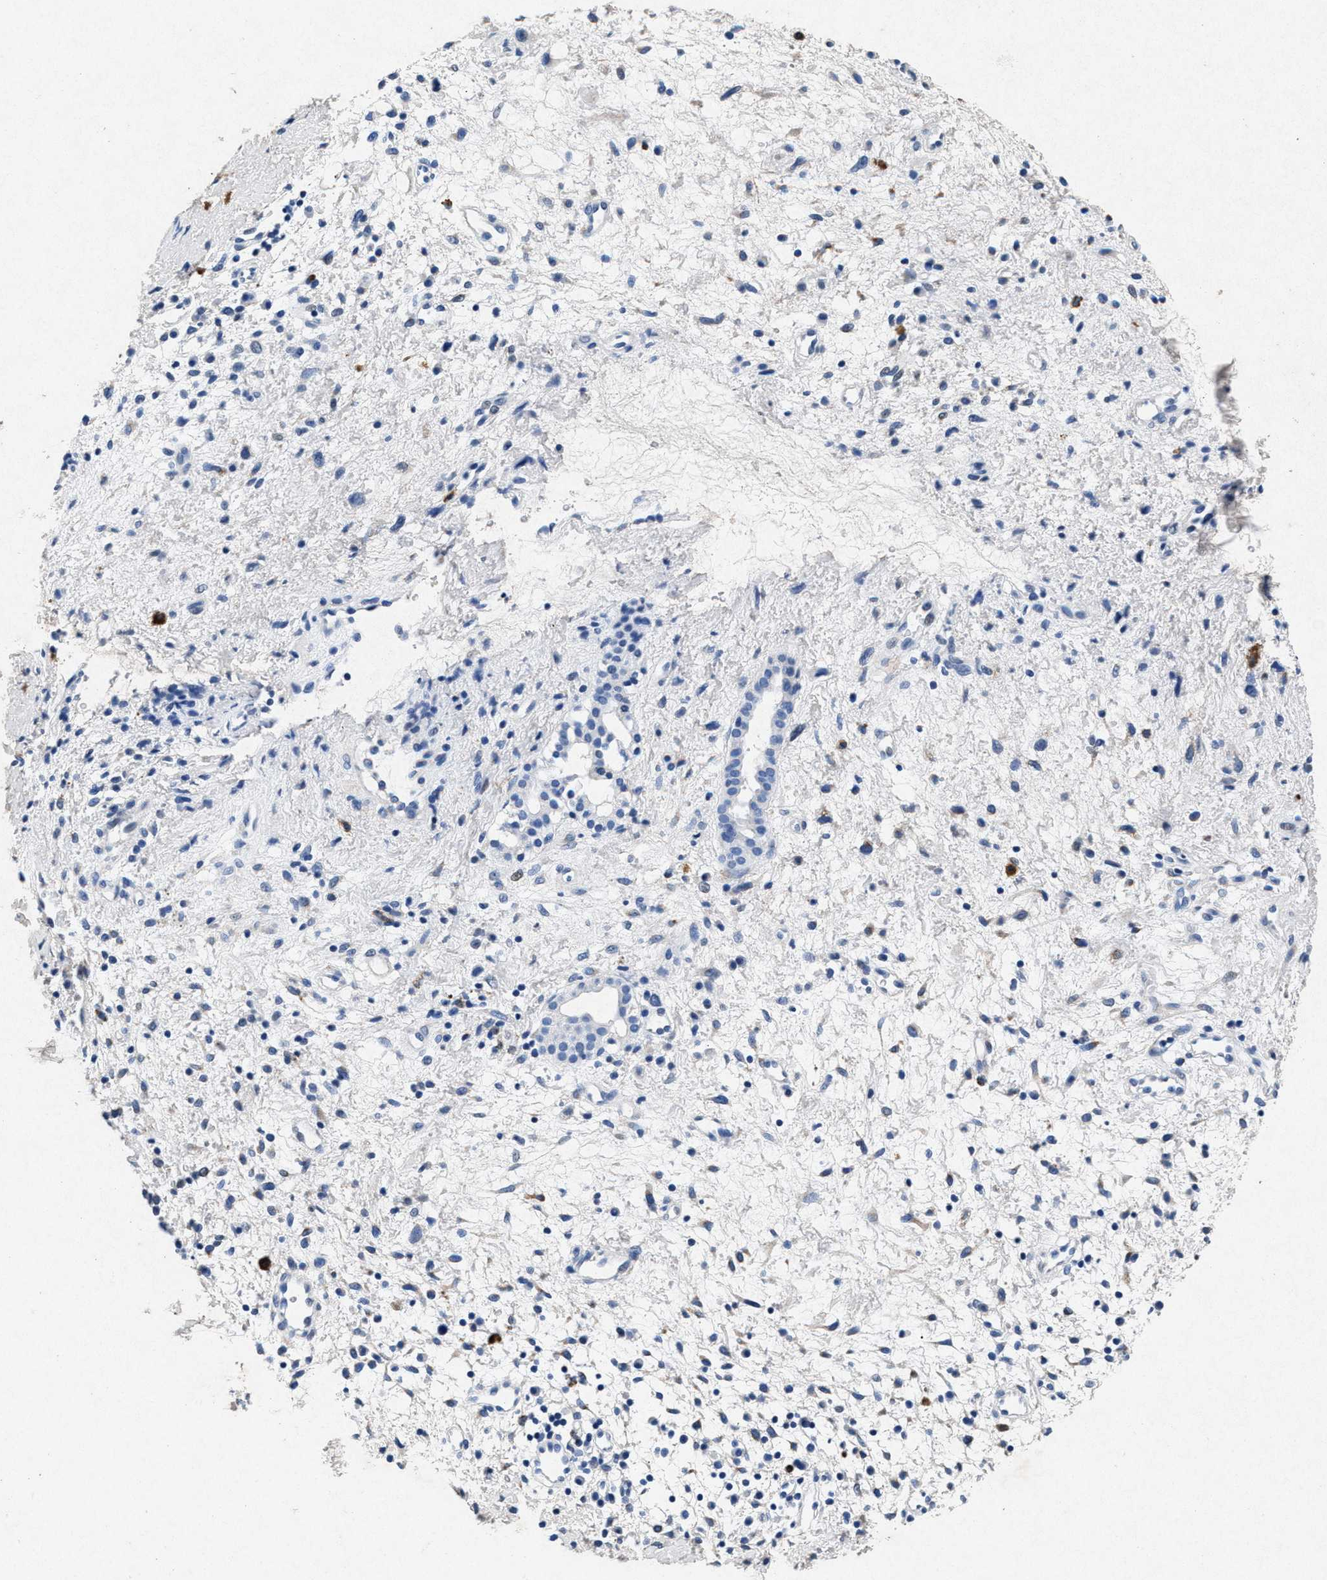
{"staining": {"intensity": "negative", "quantity": "none", "location": "none"}, "tissue": "nasopharynx", "cell_type": "Respiratory epithelial cells", "image_type": "normal", "snomed": [{"axis": "morphology", "description": "Normal tissue, NOS"}, {"axis": "topography", "description": "Nasopharynx"}], "caption": "DAB (3,3'-diaminobenzidine) immunohistochemical staining of unremarkable nasopharynx demonstrates no significant staining in respiratory epithelial cells. (DAB (3,3'-diaminobenzidine) immunohistochemistry, high magnification).", "gene": "MAP6", "patient": {"sex": "male", "age": 22}}